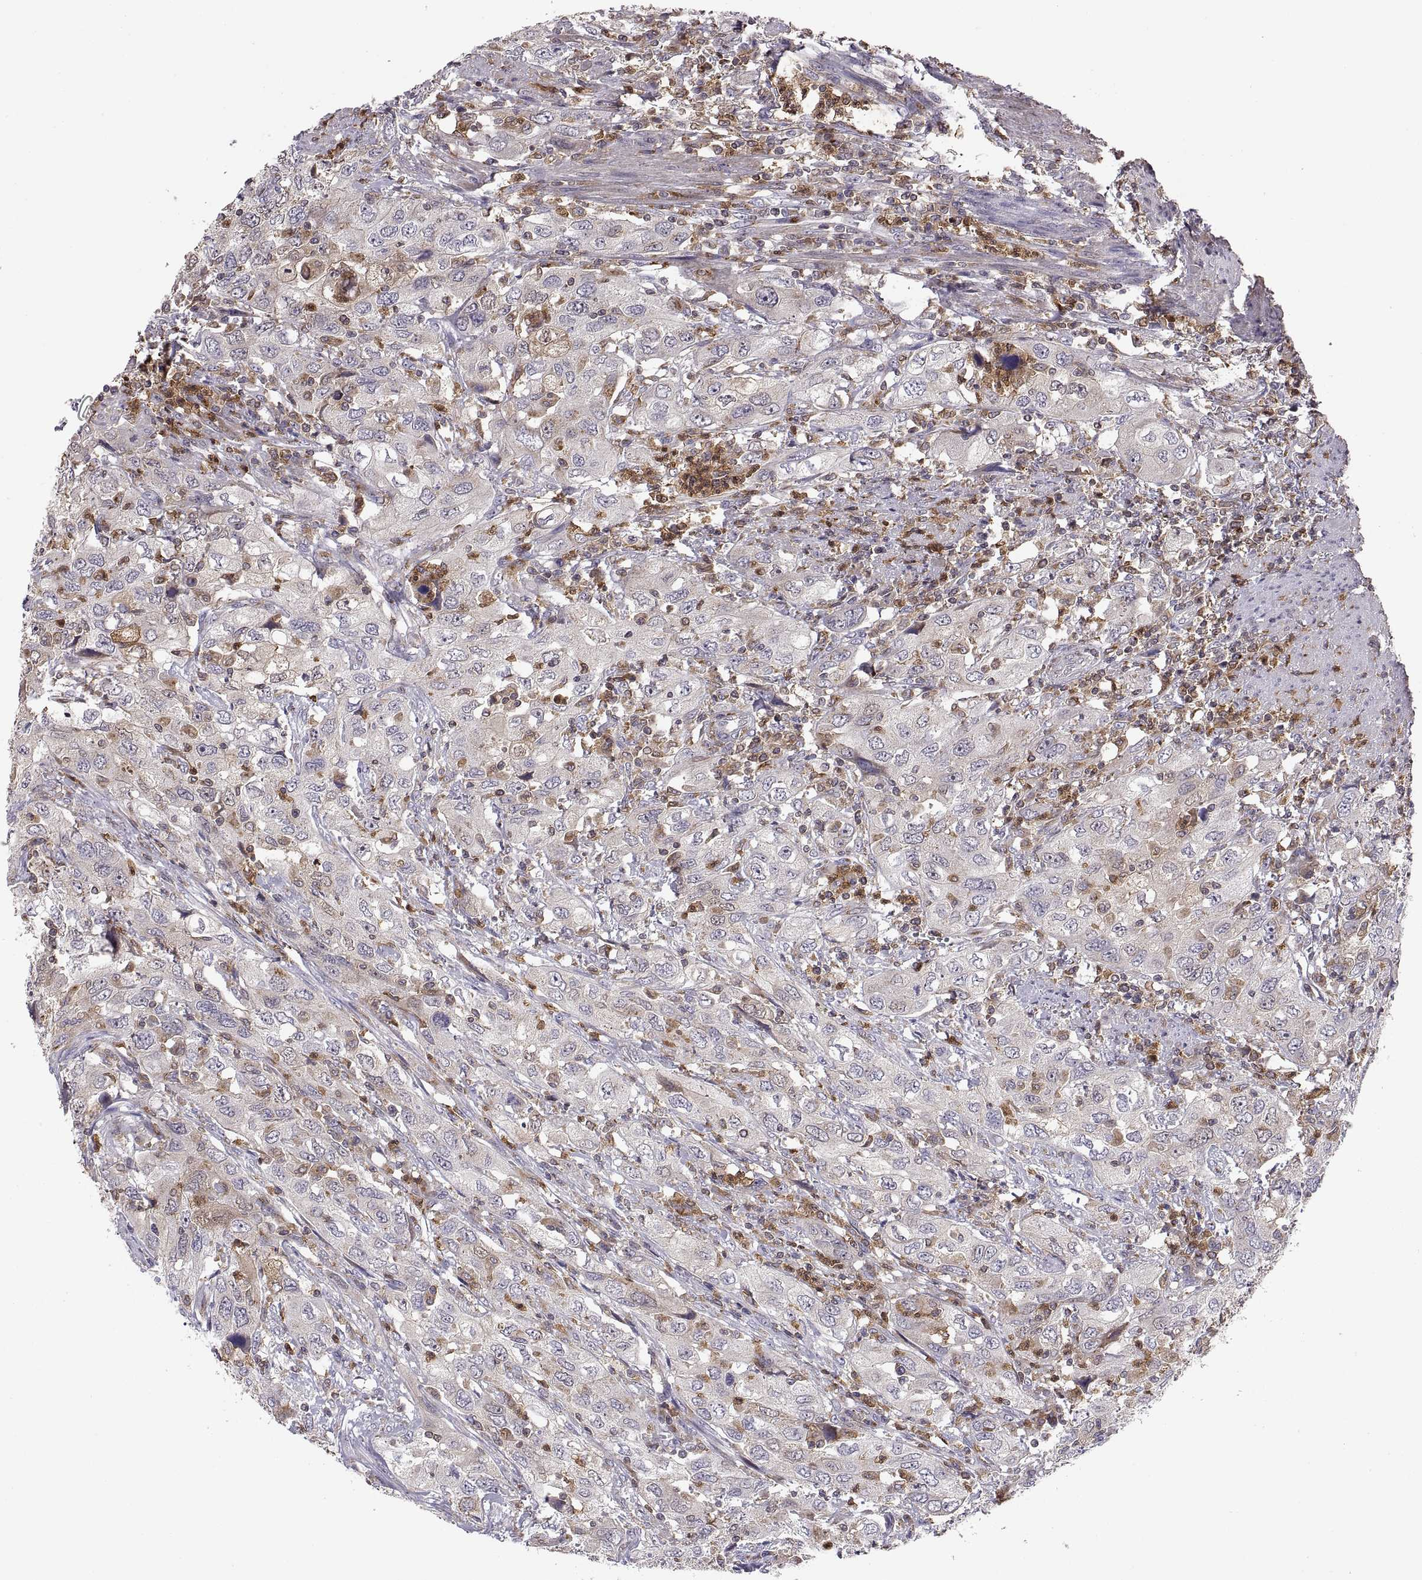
{"staining": {"intensity": "weak", "quantity": "<25%", "location": "cytoplasmic/membranous"}, "tissue": "urothelial cancer", "cell_type": "Tumor cells", "image_type": "cancer", "snomed": [{"axis": "morphology", "description": "Urothelial carcinoma, High grade"}, {"axis": "topography", "description": "Urinary bladder"}], "caption": "This is an immunohistochemistry (IHC) histopathology image of urothelial cancer. There is no staining in tumor cells.", "gene": "ACAP1", "patient": {"sex": "male", "age": 76}}